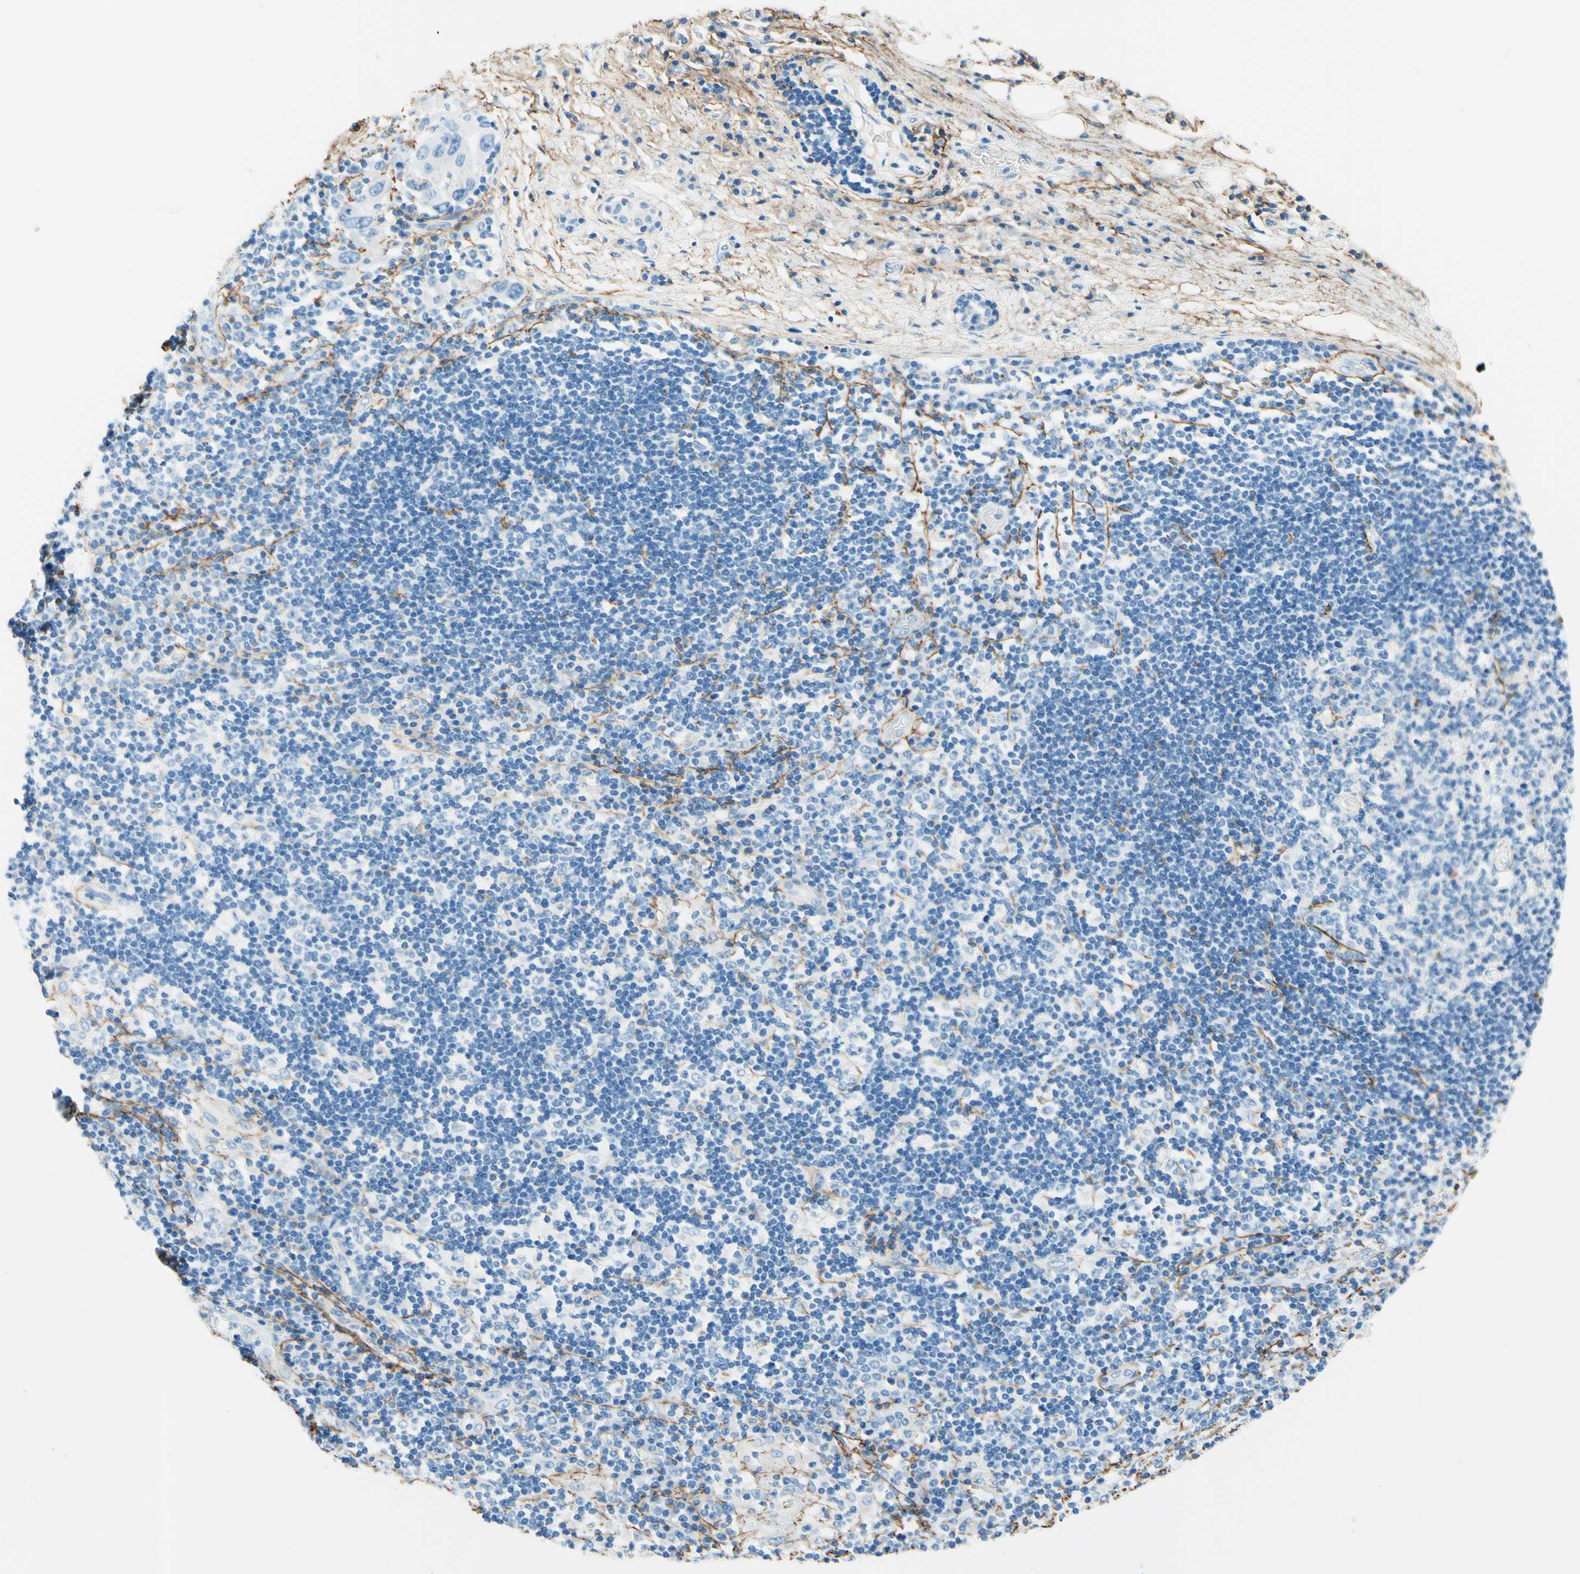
{"staining": {"intensity": "negative", "quantity": "none", "location": "none"}, "tissue": "adipose tissue", "cell_type": "Adipocytes", "image_type": "normal", "snomed": [{"axis": "morphology", "description": "Normal tissue, NOS"}, {"axis": "morphology", "description": "Adenocarcinoma, NOS"}, {"axis": "topography", "description": "Esophagus"}], "caption": "The photomicrograph reveals no staining of adipocytes in unremarkable adipose tissue.", "gene": "MFAP5", "patient": {"sex": "male", "age": 62}}